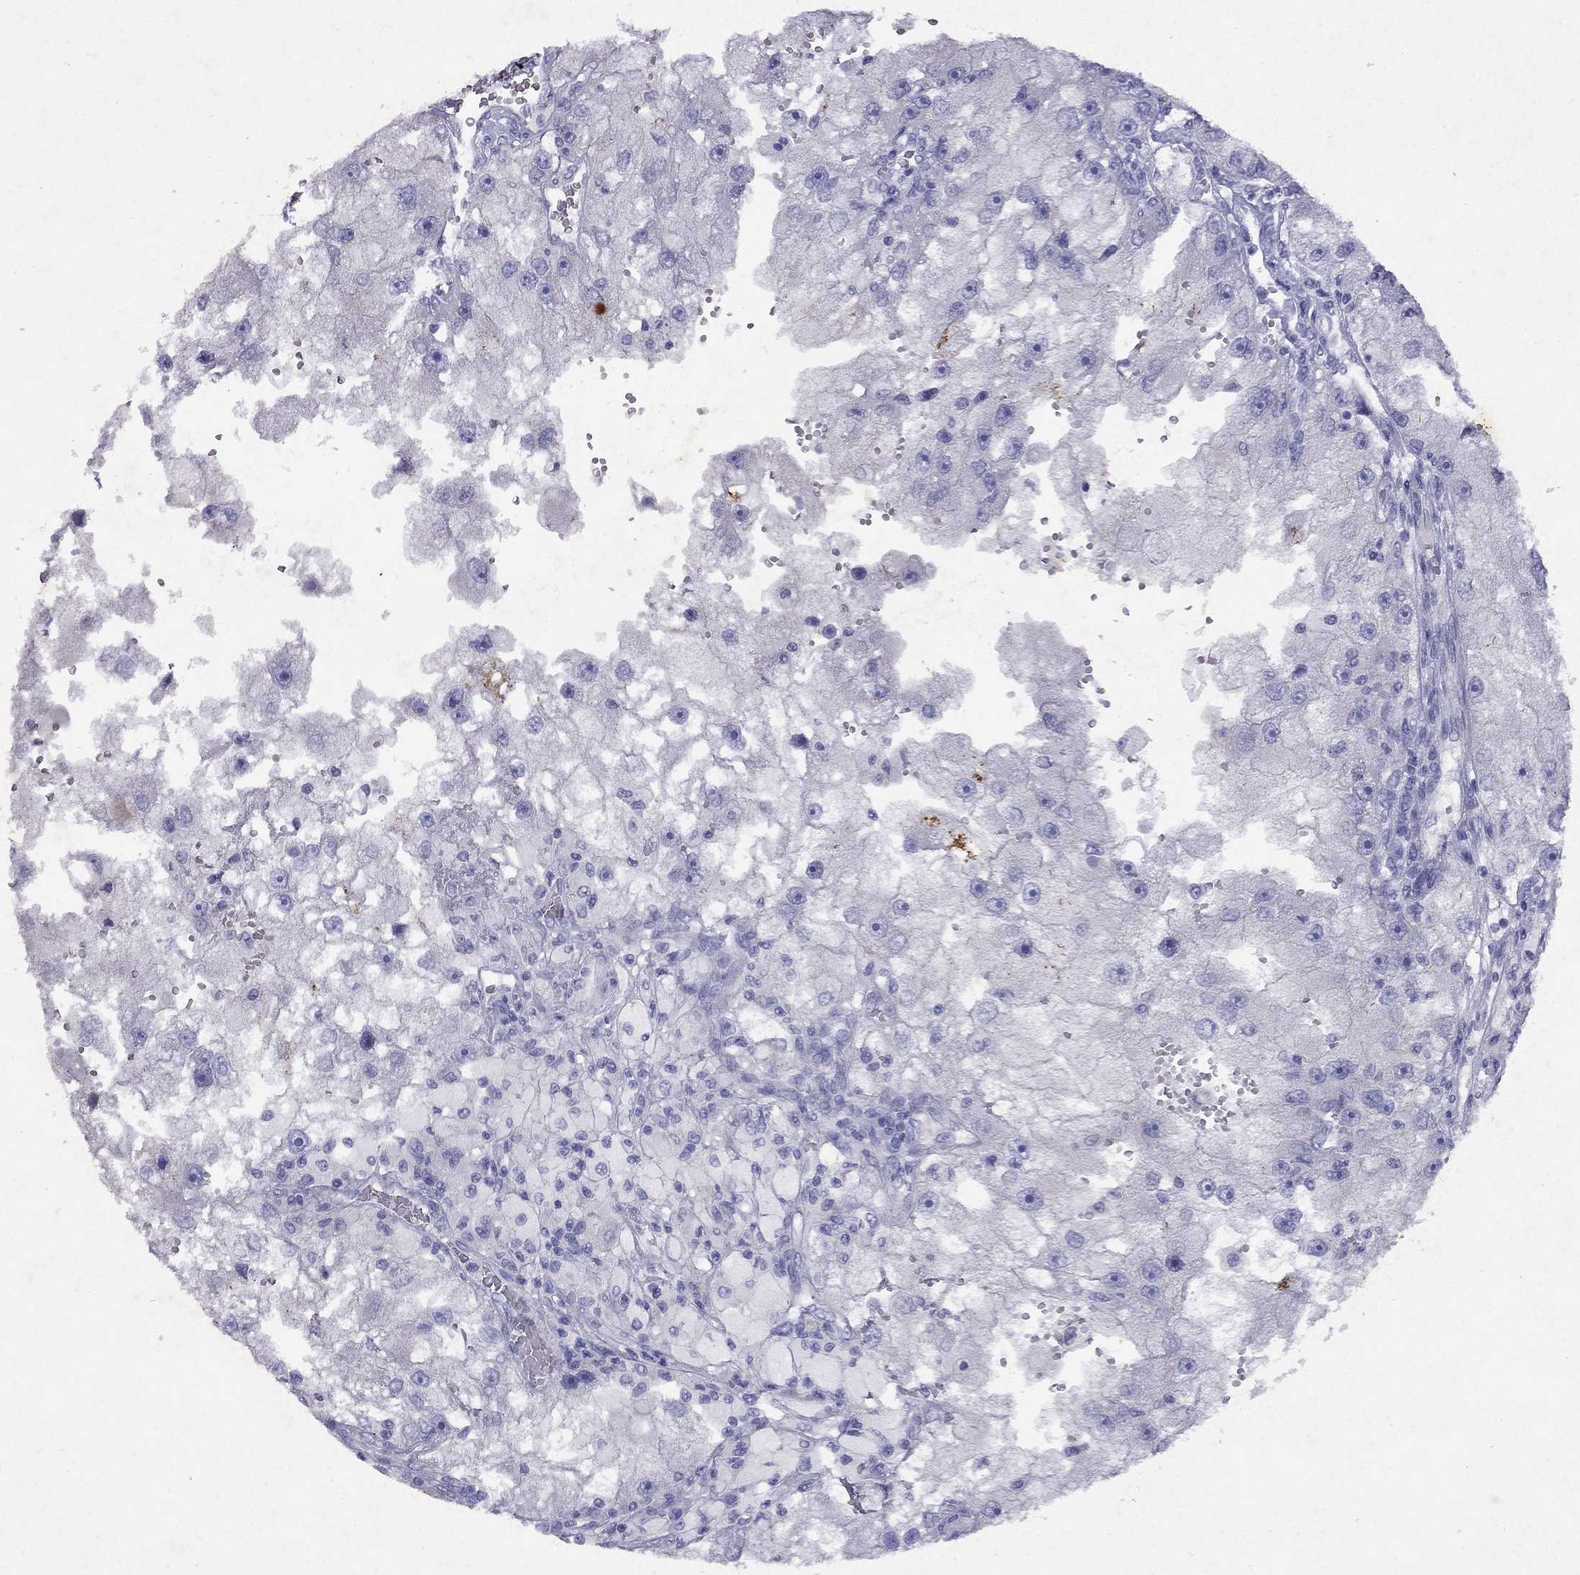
{"staining": {"intensity": "negative", "quantity": "none", "location": "none"}, "tissue": "renal cancer", "cell_type": "Tumor cells", "image_type": "cancer", "snomed": [{"axis": "morphology", "description": "Adenocarcinoma, NOS"}, {"axis": "topography", "description": "Kidney"}], "caption": "Tumor cells show no significant positivity in renal cancer.", "gene": "GNAT3", "patient": {"sex": "male", "age": 63}}